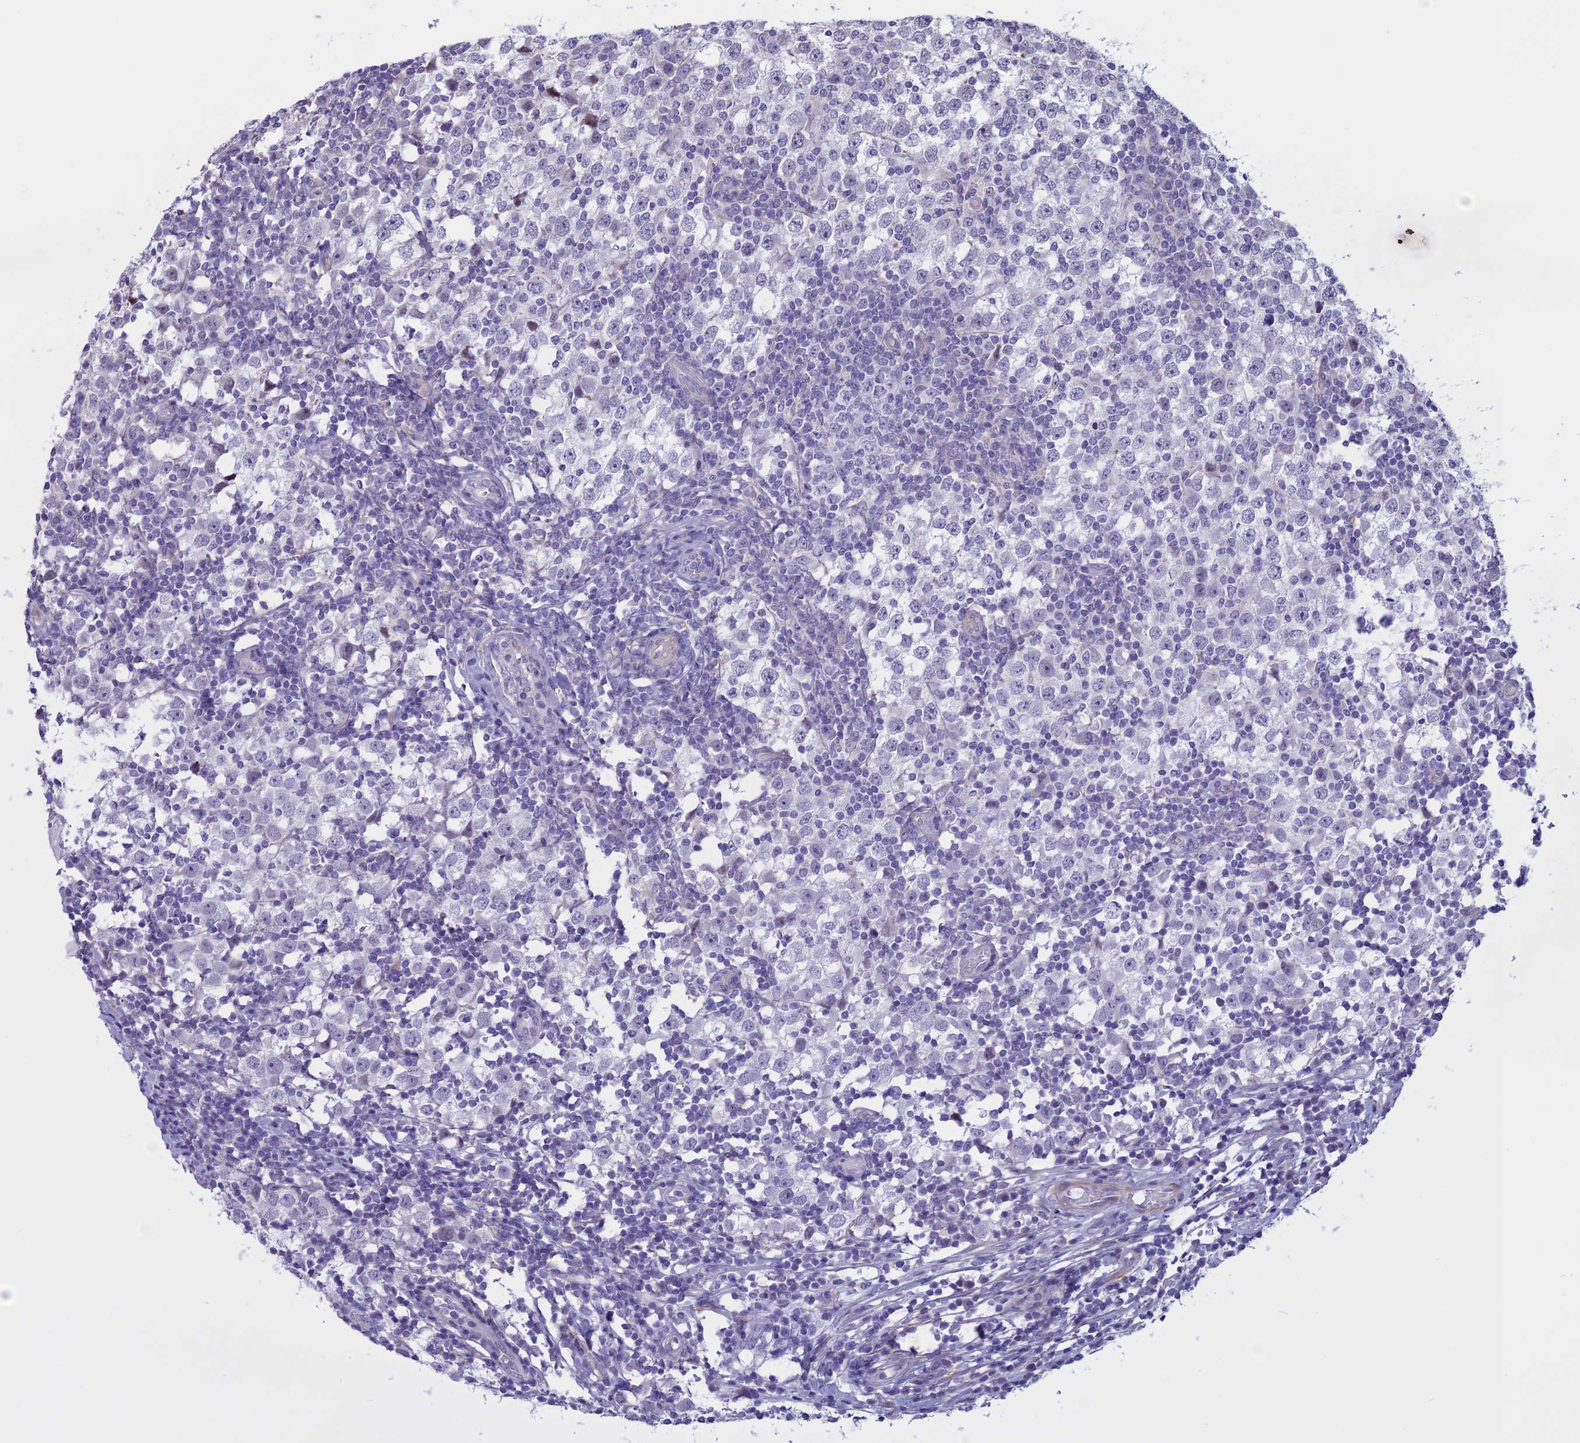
{"staining": {"intensity": "negative", "quantity": "none", "location": "none"}, "tissue": "testis cancer", "cell_type": "Tumor cells", "image_type": "cancer", "snomed": [{"axis": "morphology", "description": "Seminoma, NOS"}, {"axis": "topography", "description": "Testis"}], "caption": "Immunohistochemistry micrograph of neoplastic tissue: testis seminoma stained with DAB exhibits no significant protein expression in tumor cells.", "gene": "SPHKAP", "patient": {"sex": "male", "age": 65}}